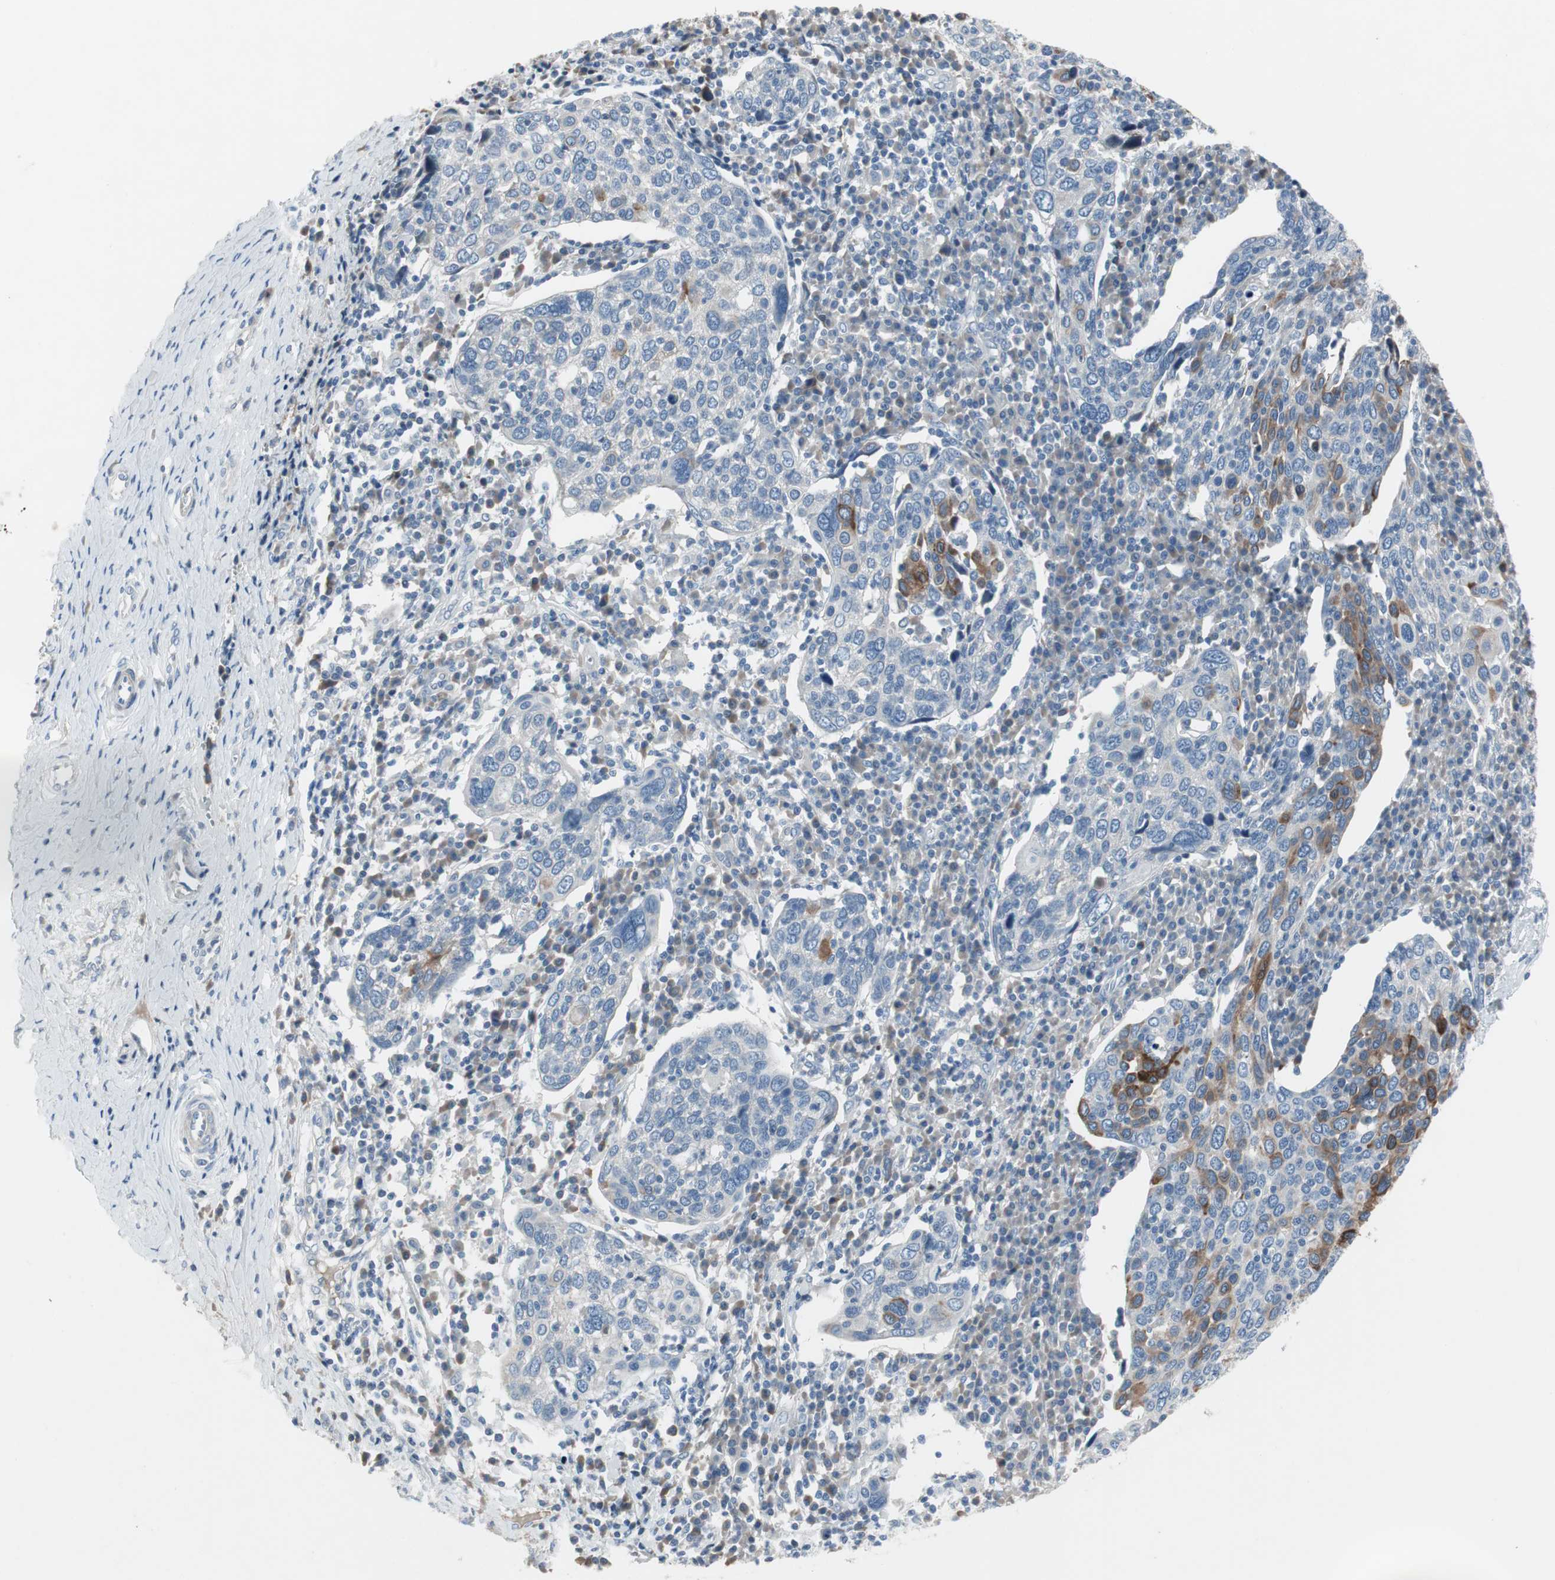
{"staining": {"intensity": "negative", "quantity": "none", "location": "none"}, "tissue": "cervical cancer", "cell_type": "Tumor cells", "image_type": "cancer", "snomed": [{"axis": "morphology", "description": "Squamous cell carcinoma, NOS"}, {"axis": "topography", "description": "Cervix"}], "caption": "Tumor cells are negative for protein expression in human cervical cancer (squamous cell carcinoma).", "gene": "PIGR", "patient": {"sex": "female", "age": 40}}